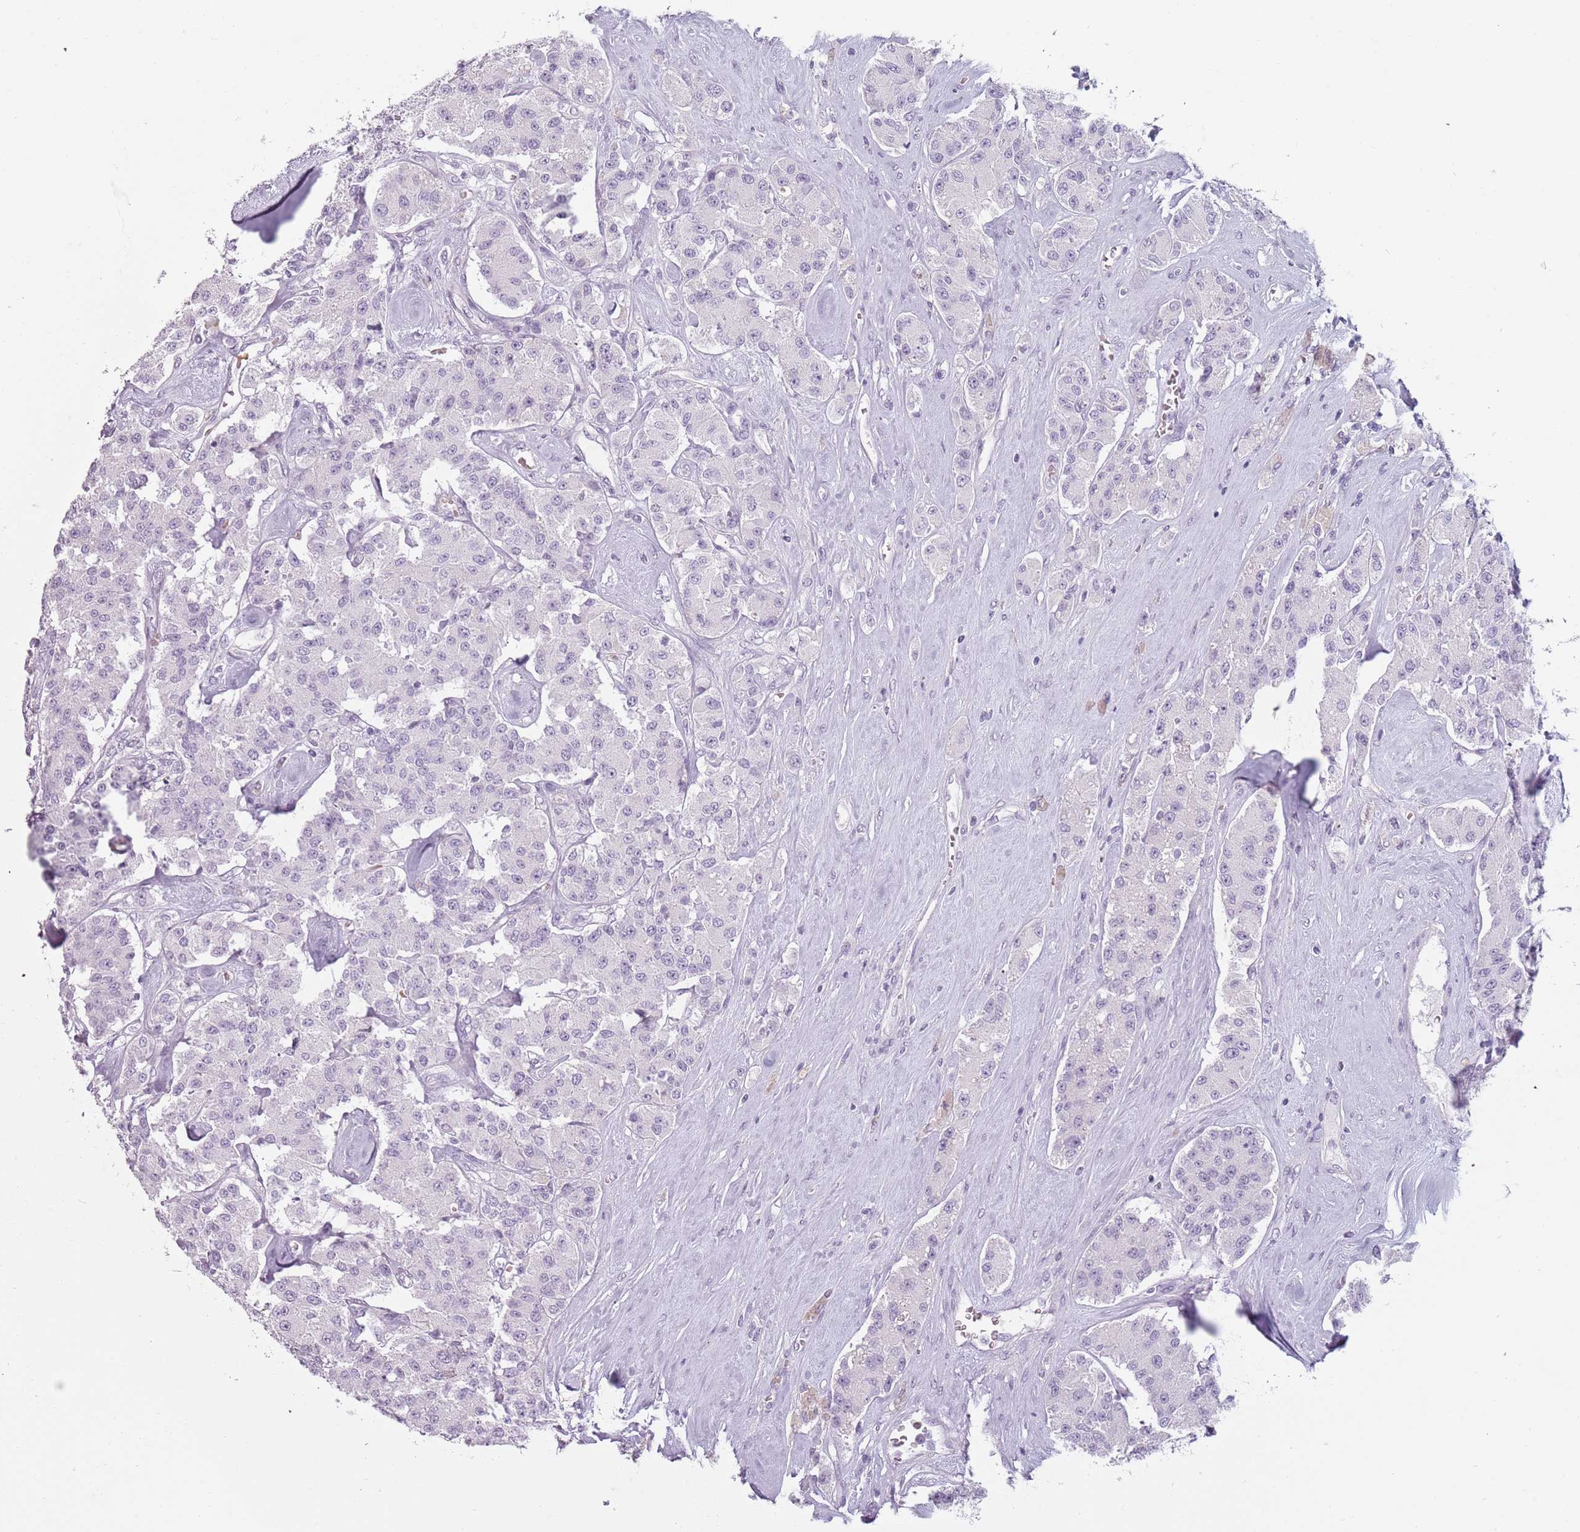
{"staining": {"intensity": "negative", "quantity": "none", "location": "none"}, "tissue": "carcinoid", "cell_type": "Tumor cells", "image_type": "cancer", "snomed": [{"axis": "morphology", "description": "Carcinoid, malignant, NOS"}, {"axis": "topography", "description": "Pancreas"}], "caption": "The image exhibits no staining of tumor cells in carcinoid.", "gene": "PIEZO1", "patient": {"sex": "male", "age": 41}}